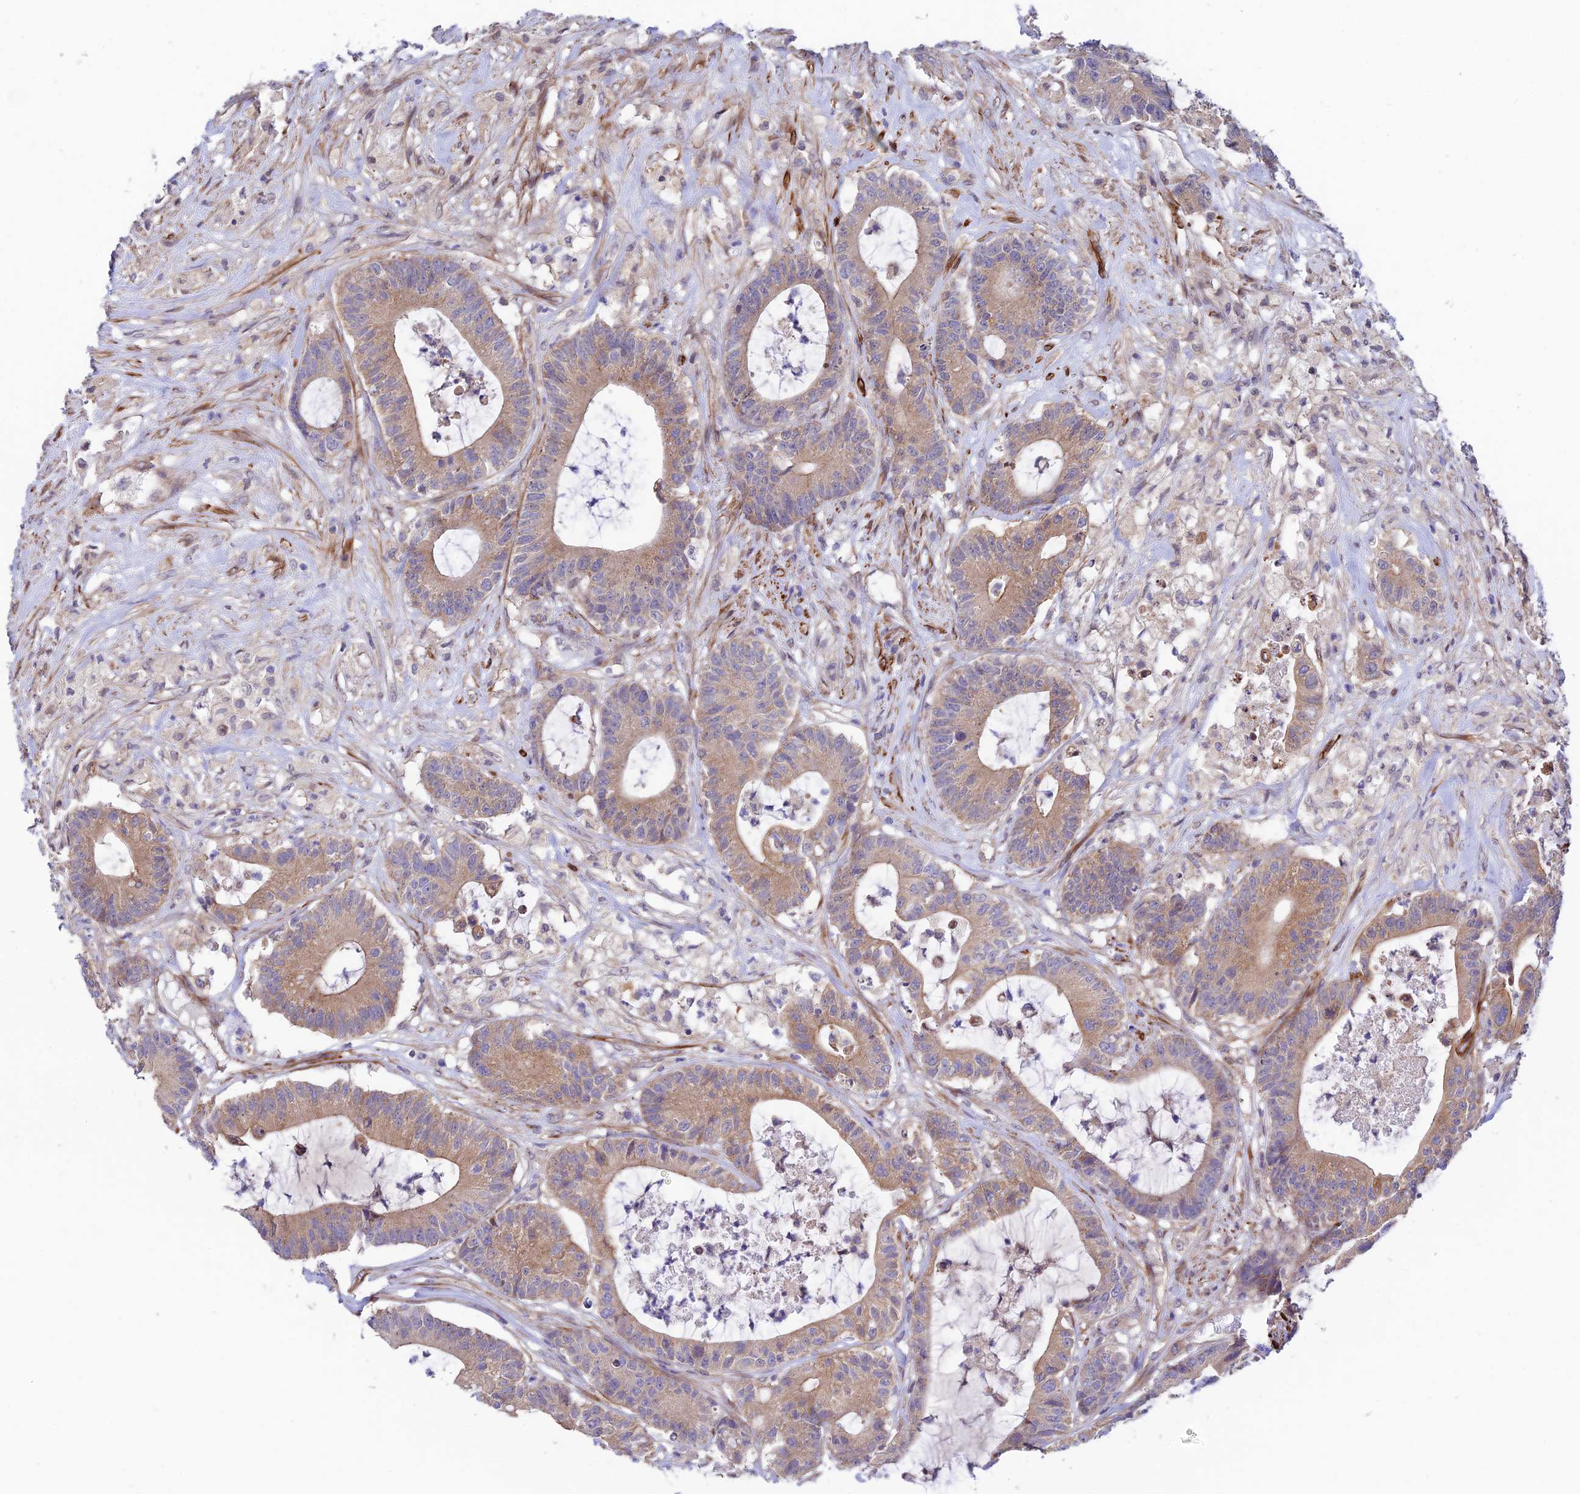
{"staining": {"intensity": "moderate", "quantity": ">75%", "location": "cytoplasmic/membranous"}, "tissue": "colorectal cancer", "cell_type": "Tumor cells", "image_type": "cancer", "snomed": [{"axis": "morphology", "description": "Adenocarcinoma, NOS"}, {"axis": "topography", "description": "Colon"}], "caption": "Immunohistochemical staining of human colorectal adenocarcinoma reveals medium levels of moderate cytoplasmic/membranous staining in about >75% of tumor cells.", "gene": "ANKRD50", "patient": {"sex": "female", "age": 84}}